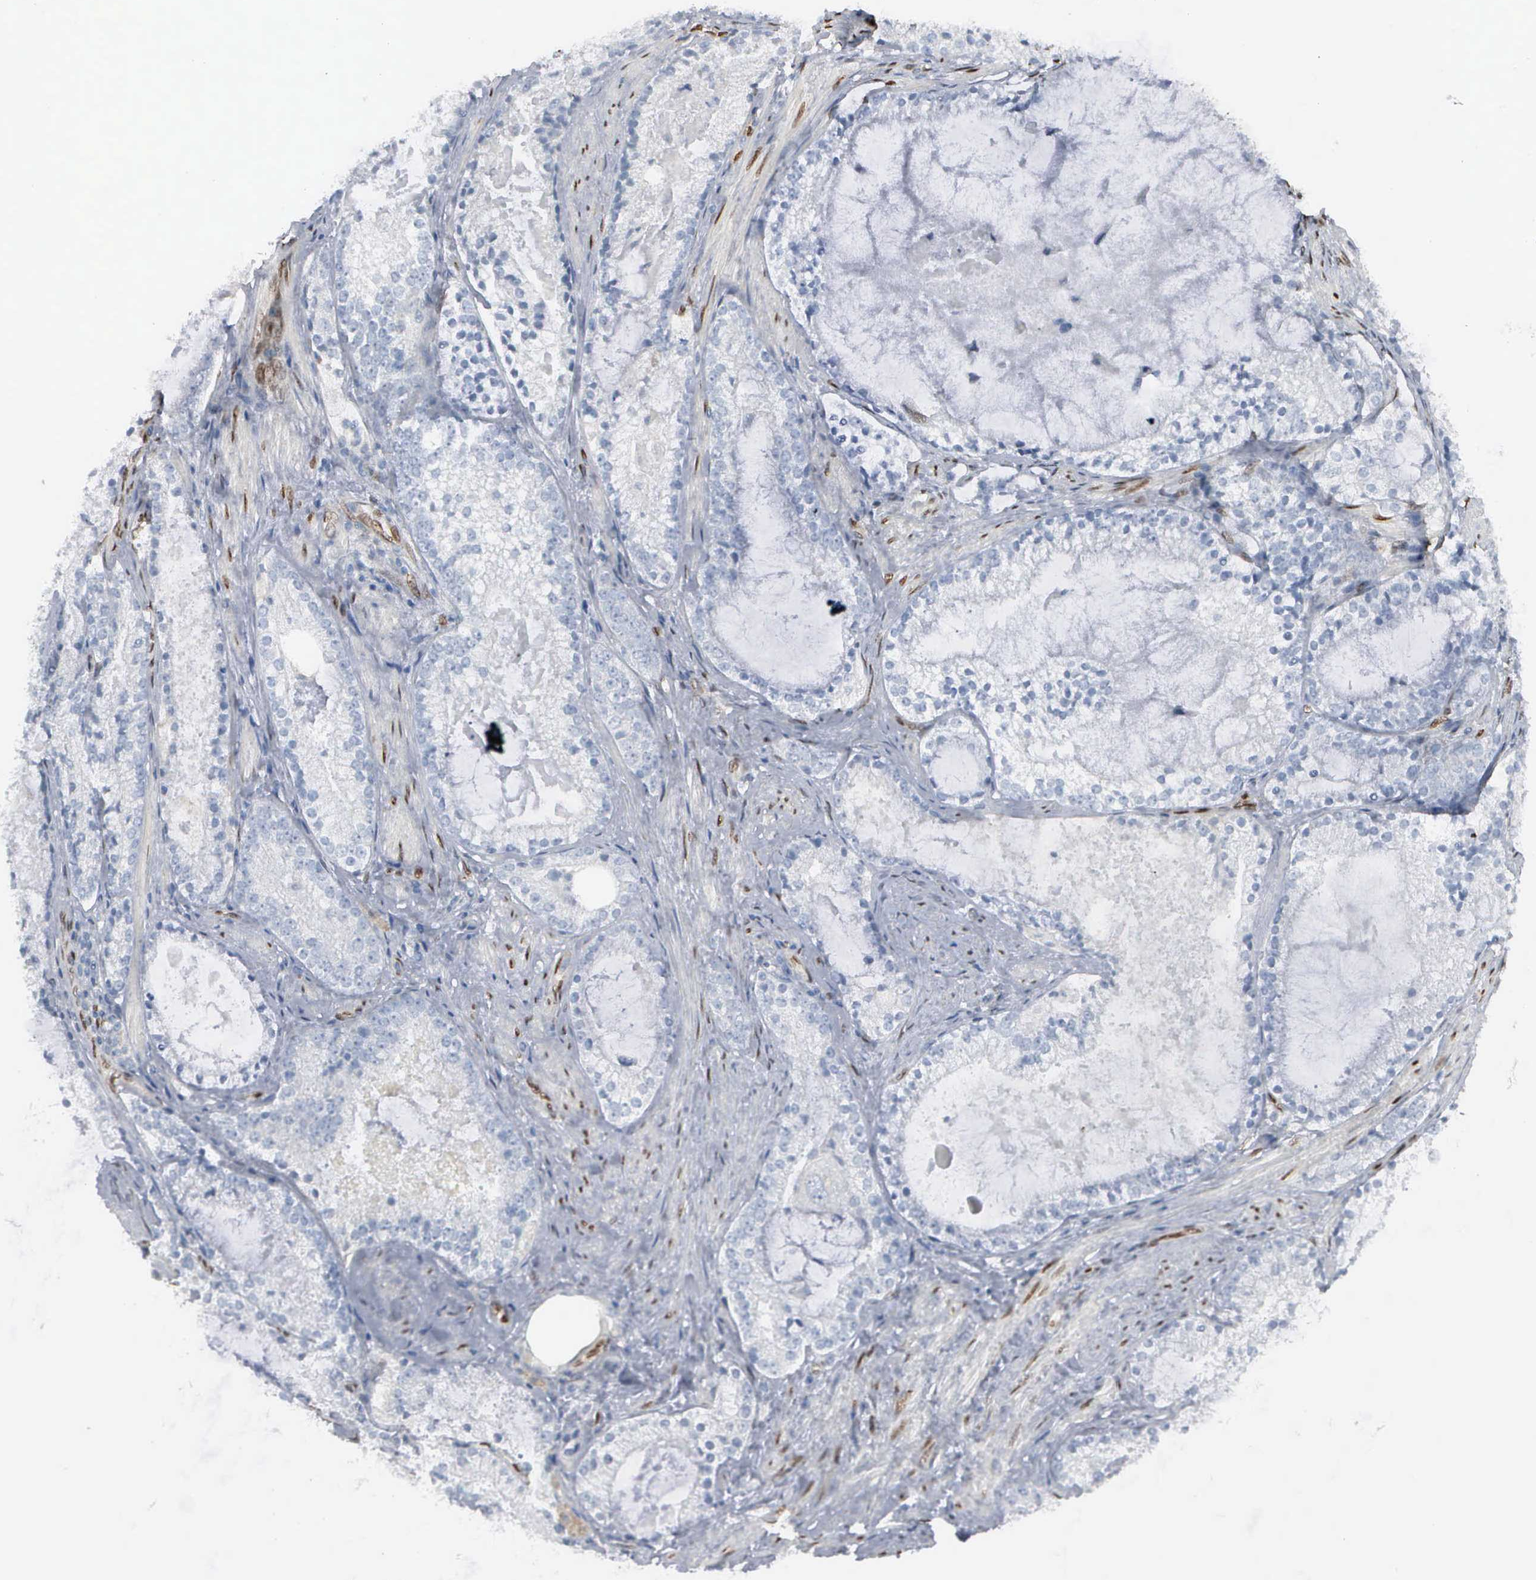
{"staining": {"intensity": "negative", "quantity": "none", "location": "none"}, "tissue": "prostate cancer", "cell_type": "Tumor cells", "image_type": "cancer", "snomed": [{"axis": "morphology", "description": "Adenocarcinoma, High grade"}, {"axis": "topography", "description": "Prostate"}], "caption": "DAB (3,3'-diaminobenzidine) immunohistochemical staining of human prostate cancer (high-grade adenocarcinoma) shows no significant expression in tumor cells.", "gene": "FGF2", "patient": {"sex": "male", "age": 63}}